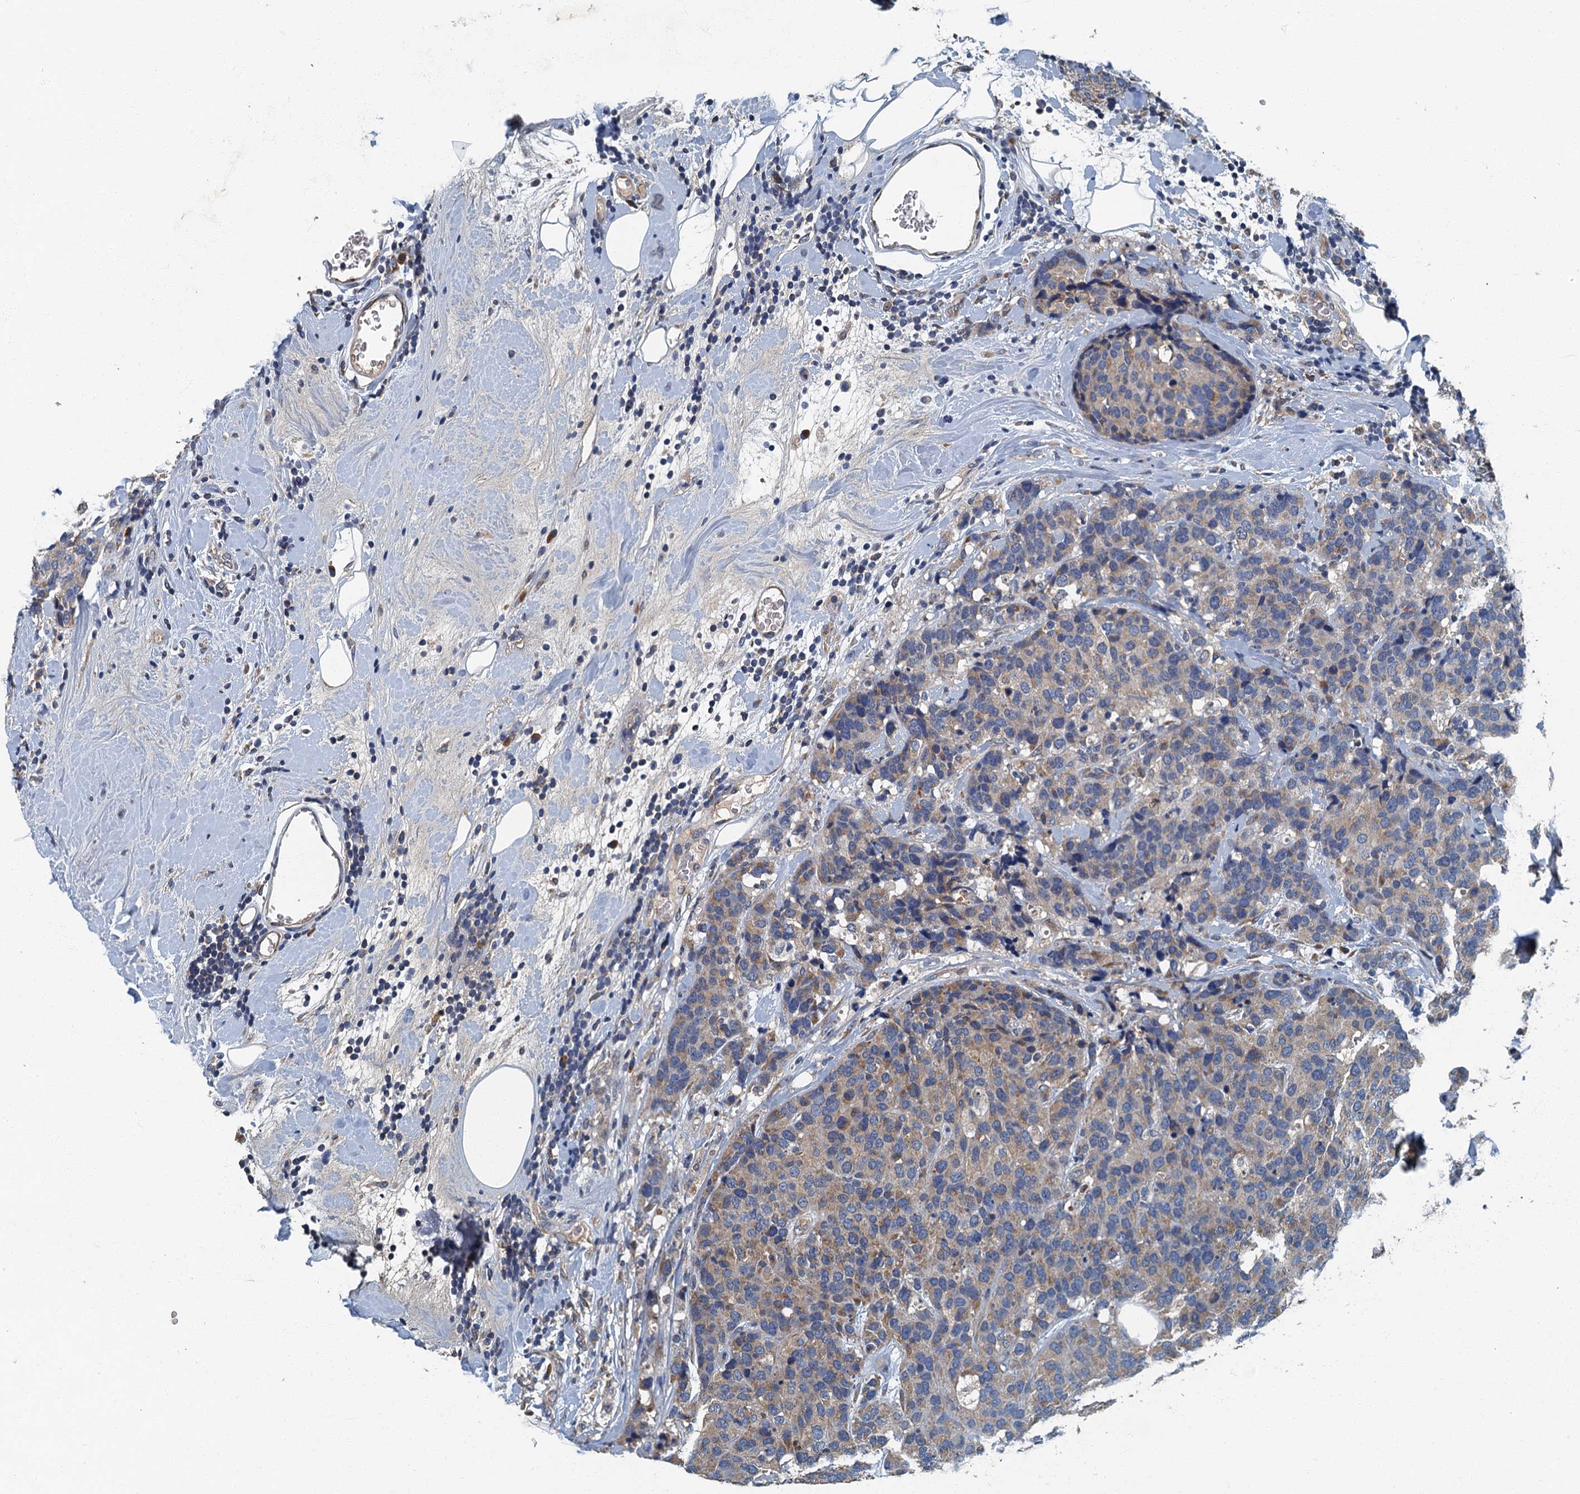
{"staining": {"intensity": "weak", "quantity": "25%-75%", "location": "cytoplasmic/membranous"}, "tissue": "breast cancer", "cell_type": "Tumor cells", "image_type": "cancer", "snomed": [{"axis": "morphology", "description": "Lobular carcinoma"}, {"axis": "topography", "description": "Breast"}], "caption": "A brown stain highlights weak cytoplasmic/membranous positivity of a protein in lobular carcinoma (breast) tumor cells. (DAB IHC with brightfield microscopy, high magnification).", "gene": "DDX49", "patient": {"sex": "female", "age": 59}}